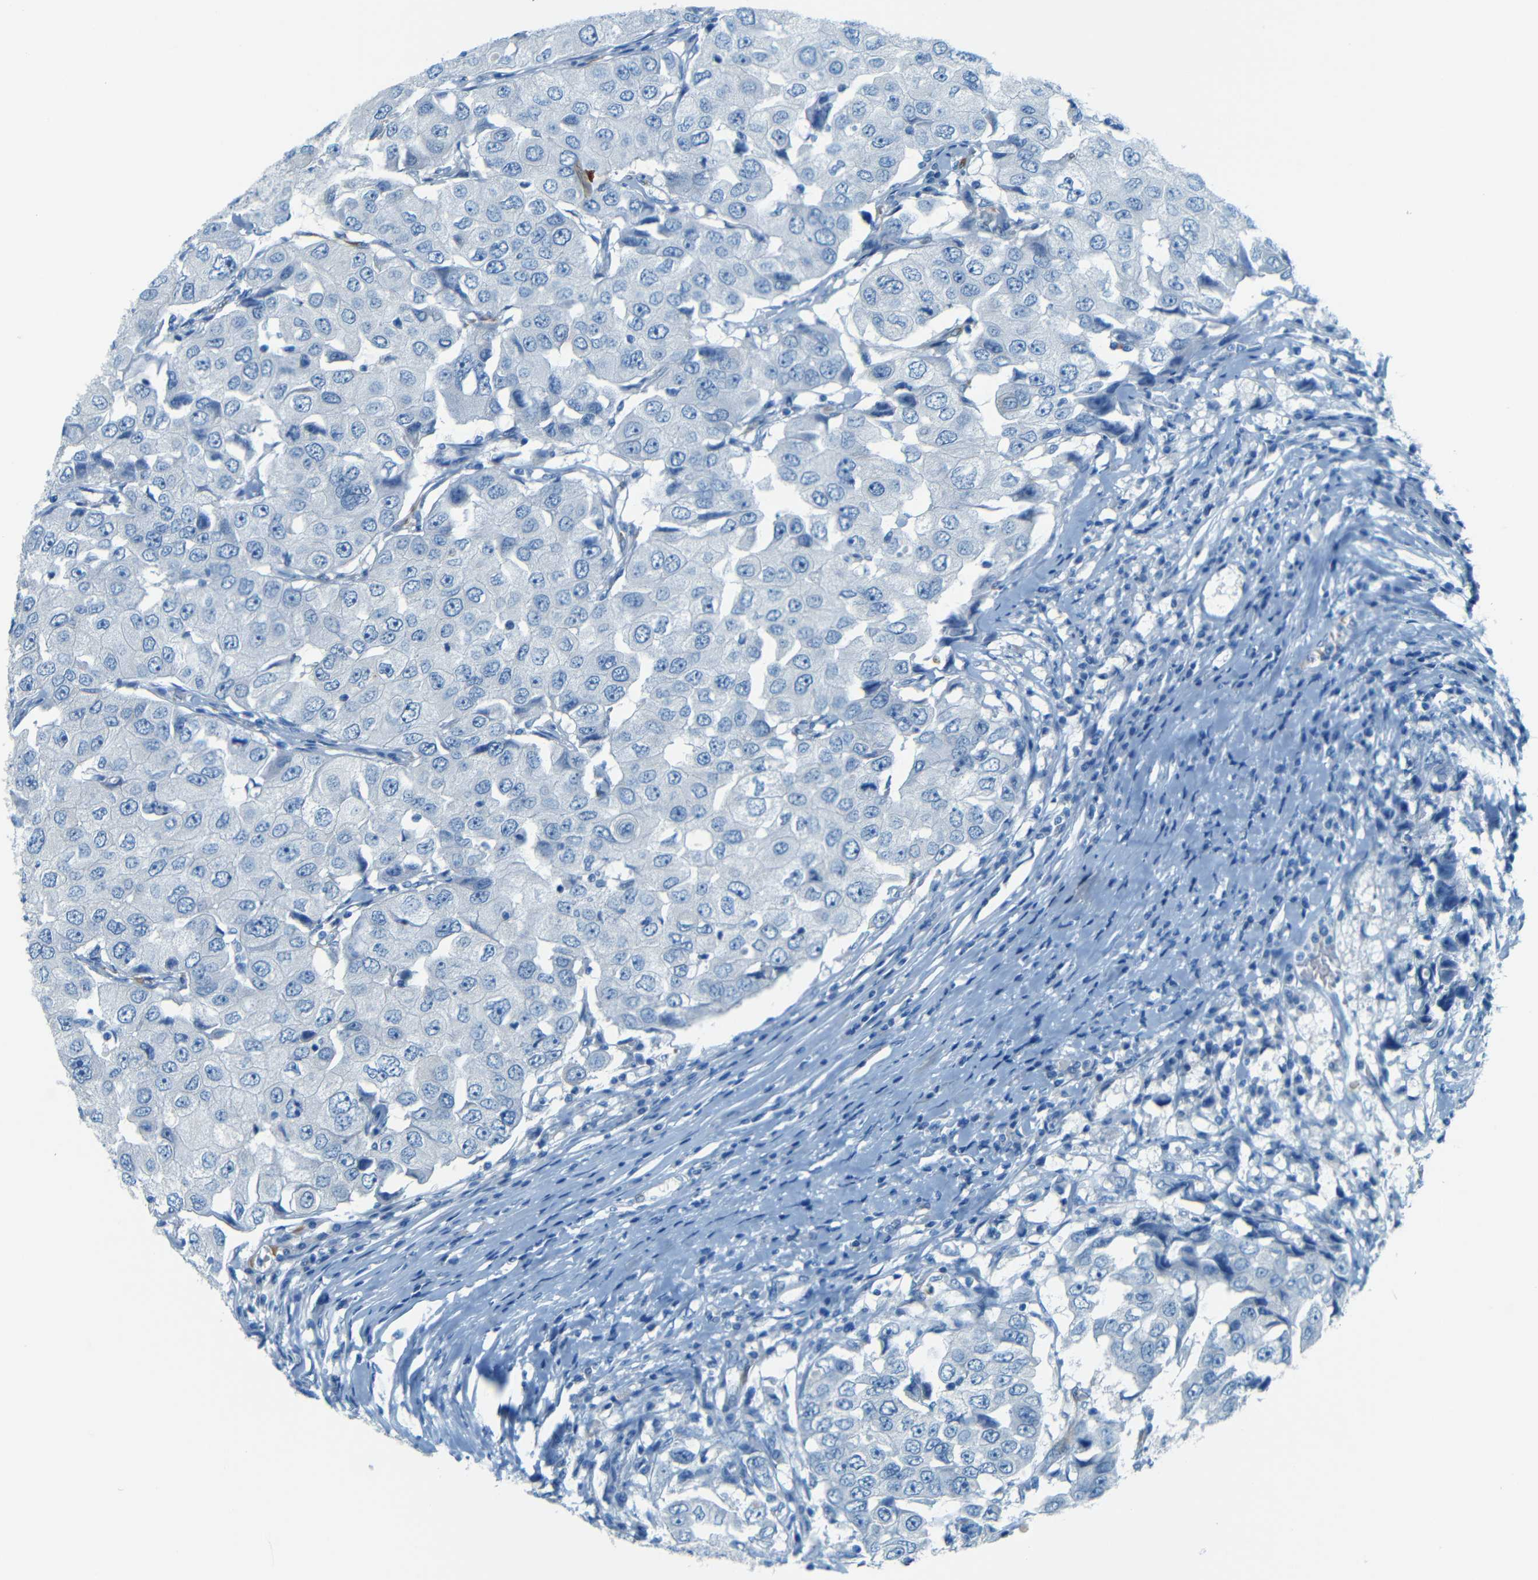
{"staining": {"intensity": "negative", "quantity": "none", "location": "none"}, "tissue": "breast cancer", "cell_type": "Tumor cells", "image_type": "cancer", "snomed": [{"axis": "morphology", "description": "Duct carcinoma"}, {"axis": "topography", "description": "Breast"}], "caption": "Tumor cells are negative for protein expression in human breast cancer (invasive ductal carcinoma).", "gene": "MAP2", "patient": {"sex": "female", "age": 27}}